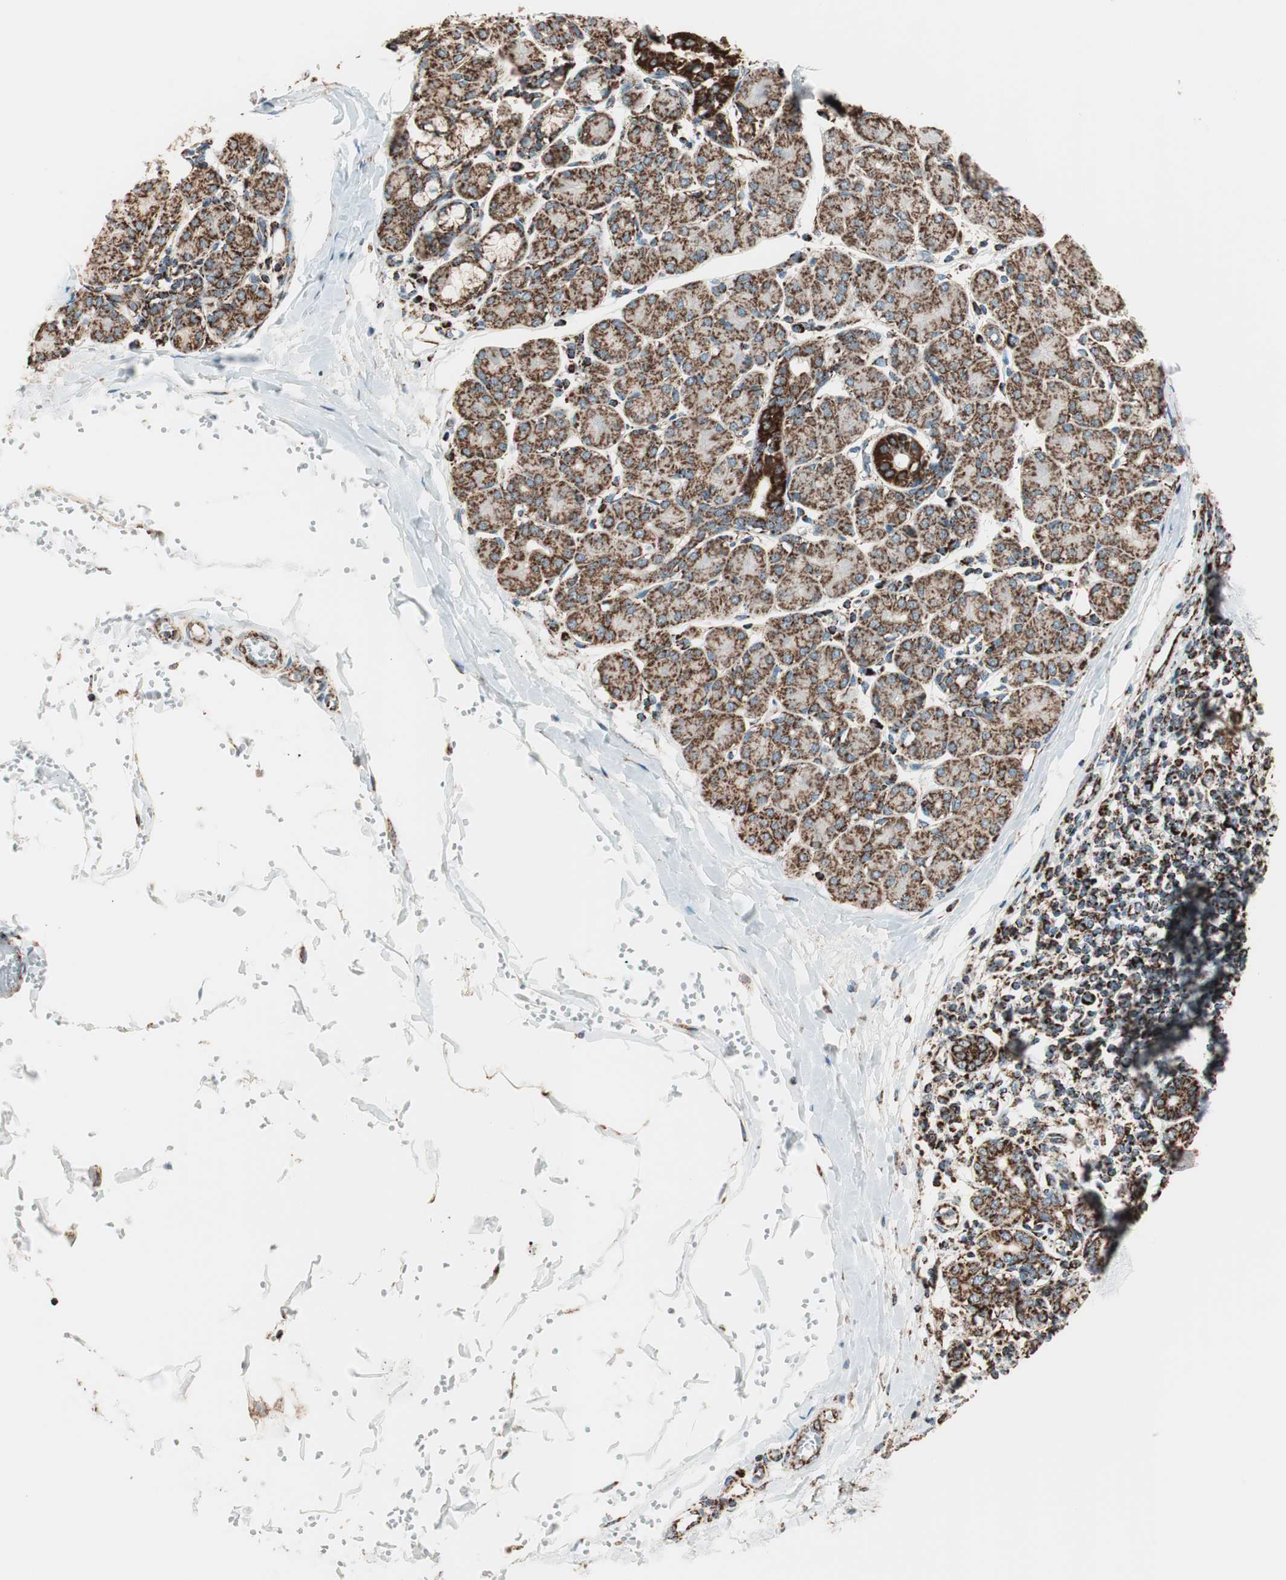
{"staining": {"intensity": "strong", "quantity": ">75%", "location": "cytoplasmic/membranous"}, "tissue": "salivary gland", "cell_type": "Glandular cells", "image_type": "normal", "snomed": [{"axis": "morphology", "description": "Normal tissue, NOS"}, {"axis": "morphology", "description": "Inflammation, NOS"}, {"axis": "topography", "description": "Lymph node"}, {"axis": "topography", "description": "Salivary gland"}], "caption": "Protein analysis of normal salivary gland demonstrates strong cytoplasmic/membranous expression in about >75% of glandular cells. (DAB (3,3'-diaminobenzidine) IHC with brightfield microscopy, high magnification).", "gene": "TOMM22", "patient": {"sex": "male", "age": 3}}